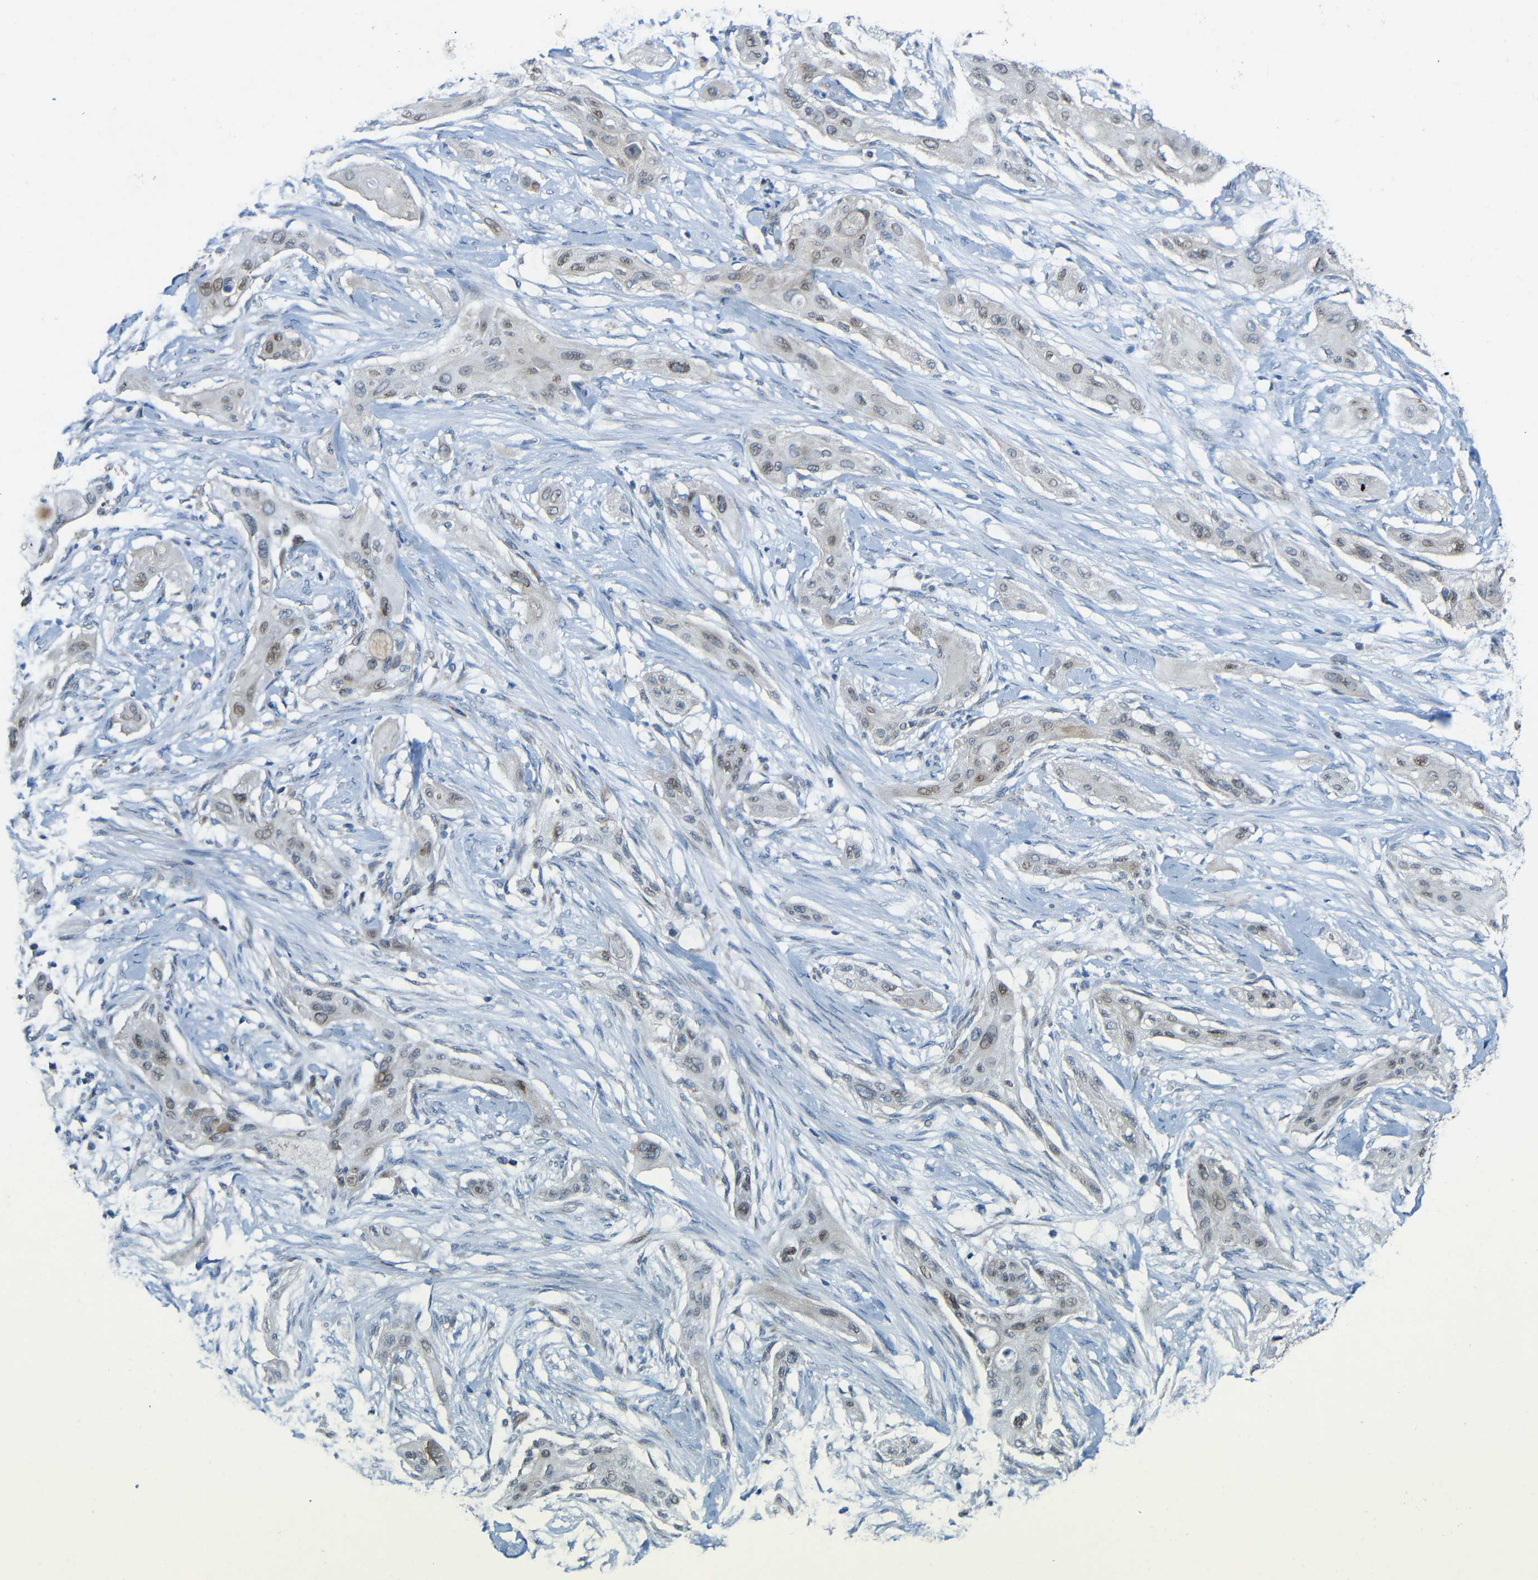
{"staining": {"intensity": "weak", "quantity": "25%-75%", "location": "nuclear"}, "tissue": "lung cancer", "cell_type": "Tumor cells", "image_type": "cancer", "snomed": [{"axis": "morphology", "description": "Squamous cell carcinoma, NOS"}, {"axis": "topography", "description": "Lung"}], "caption": "There is low levels of weak nuclear staining in tumor cells of squamous cell carcinoma (lung), as demonstrated by immunohistochemical staining (brown color).", "gene": "TMEM25", "patient": {"sex": "female", "age": 47}}